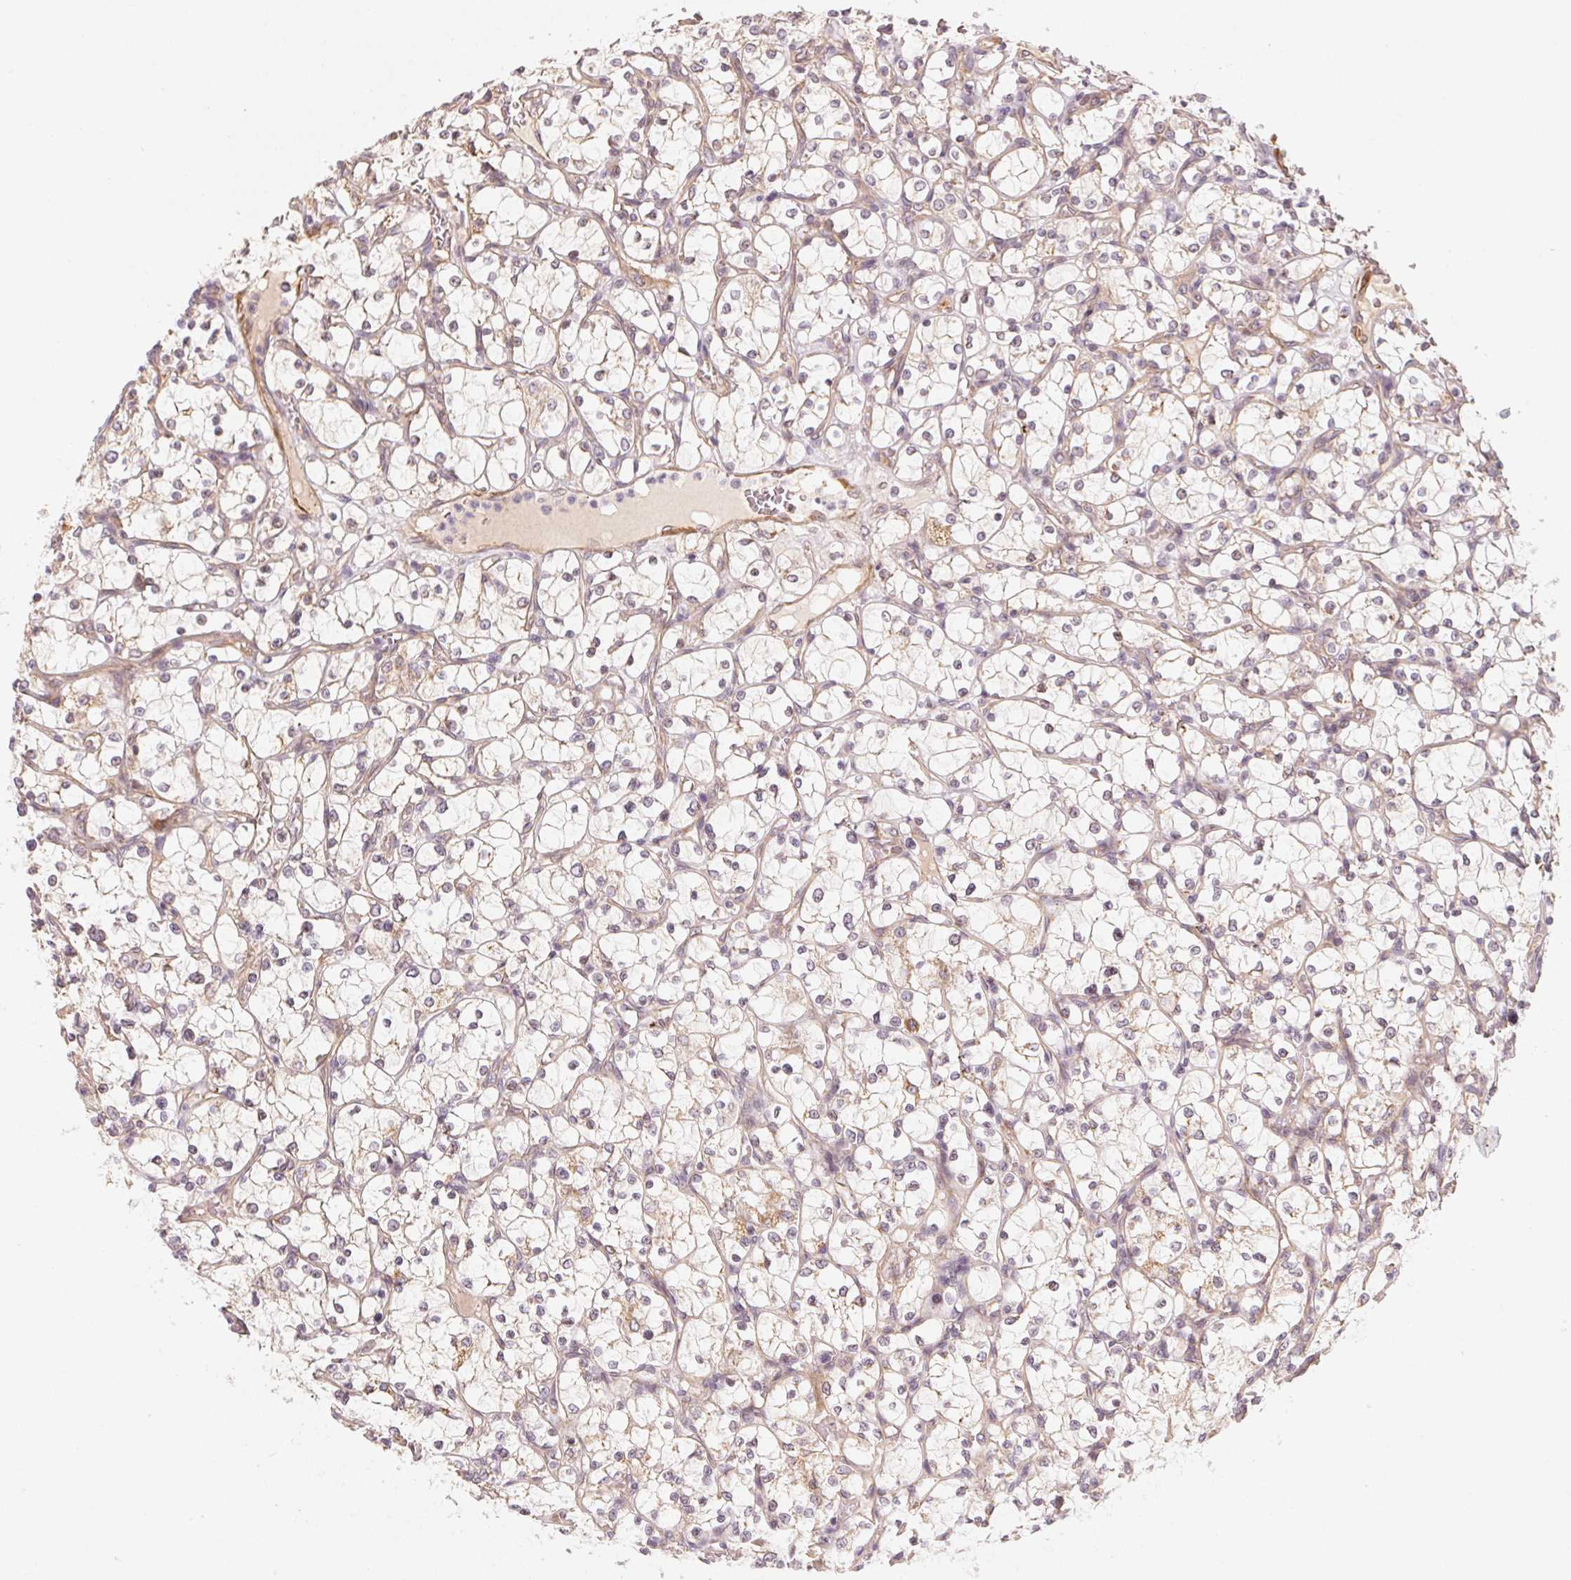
{"staining": {"intensity": "negative", "quantity": "none", "location": "none"}, "tissue": "renal cancer", "cell_type": "Tumor cells", "image_type": "cancer", "snomed": [{"axis": "morphology", "description": "Adenocarcinoma, NOS"}, {"axis": "topography", "description": "Kidney"}], "caption": "Immunohistochemistry image of human adenocarcinoma (renal) stained for a protein (brown), which displays no positivity in tumor cells.", "gene": "CCDC112", "patient": {"sex": "female", "age": 69}}